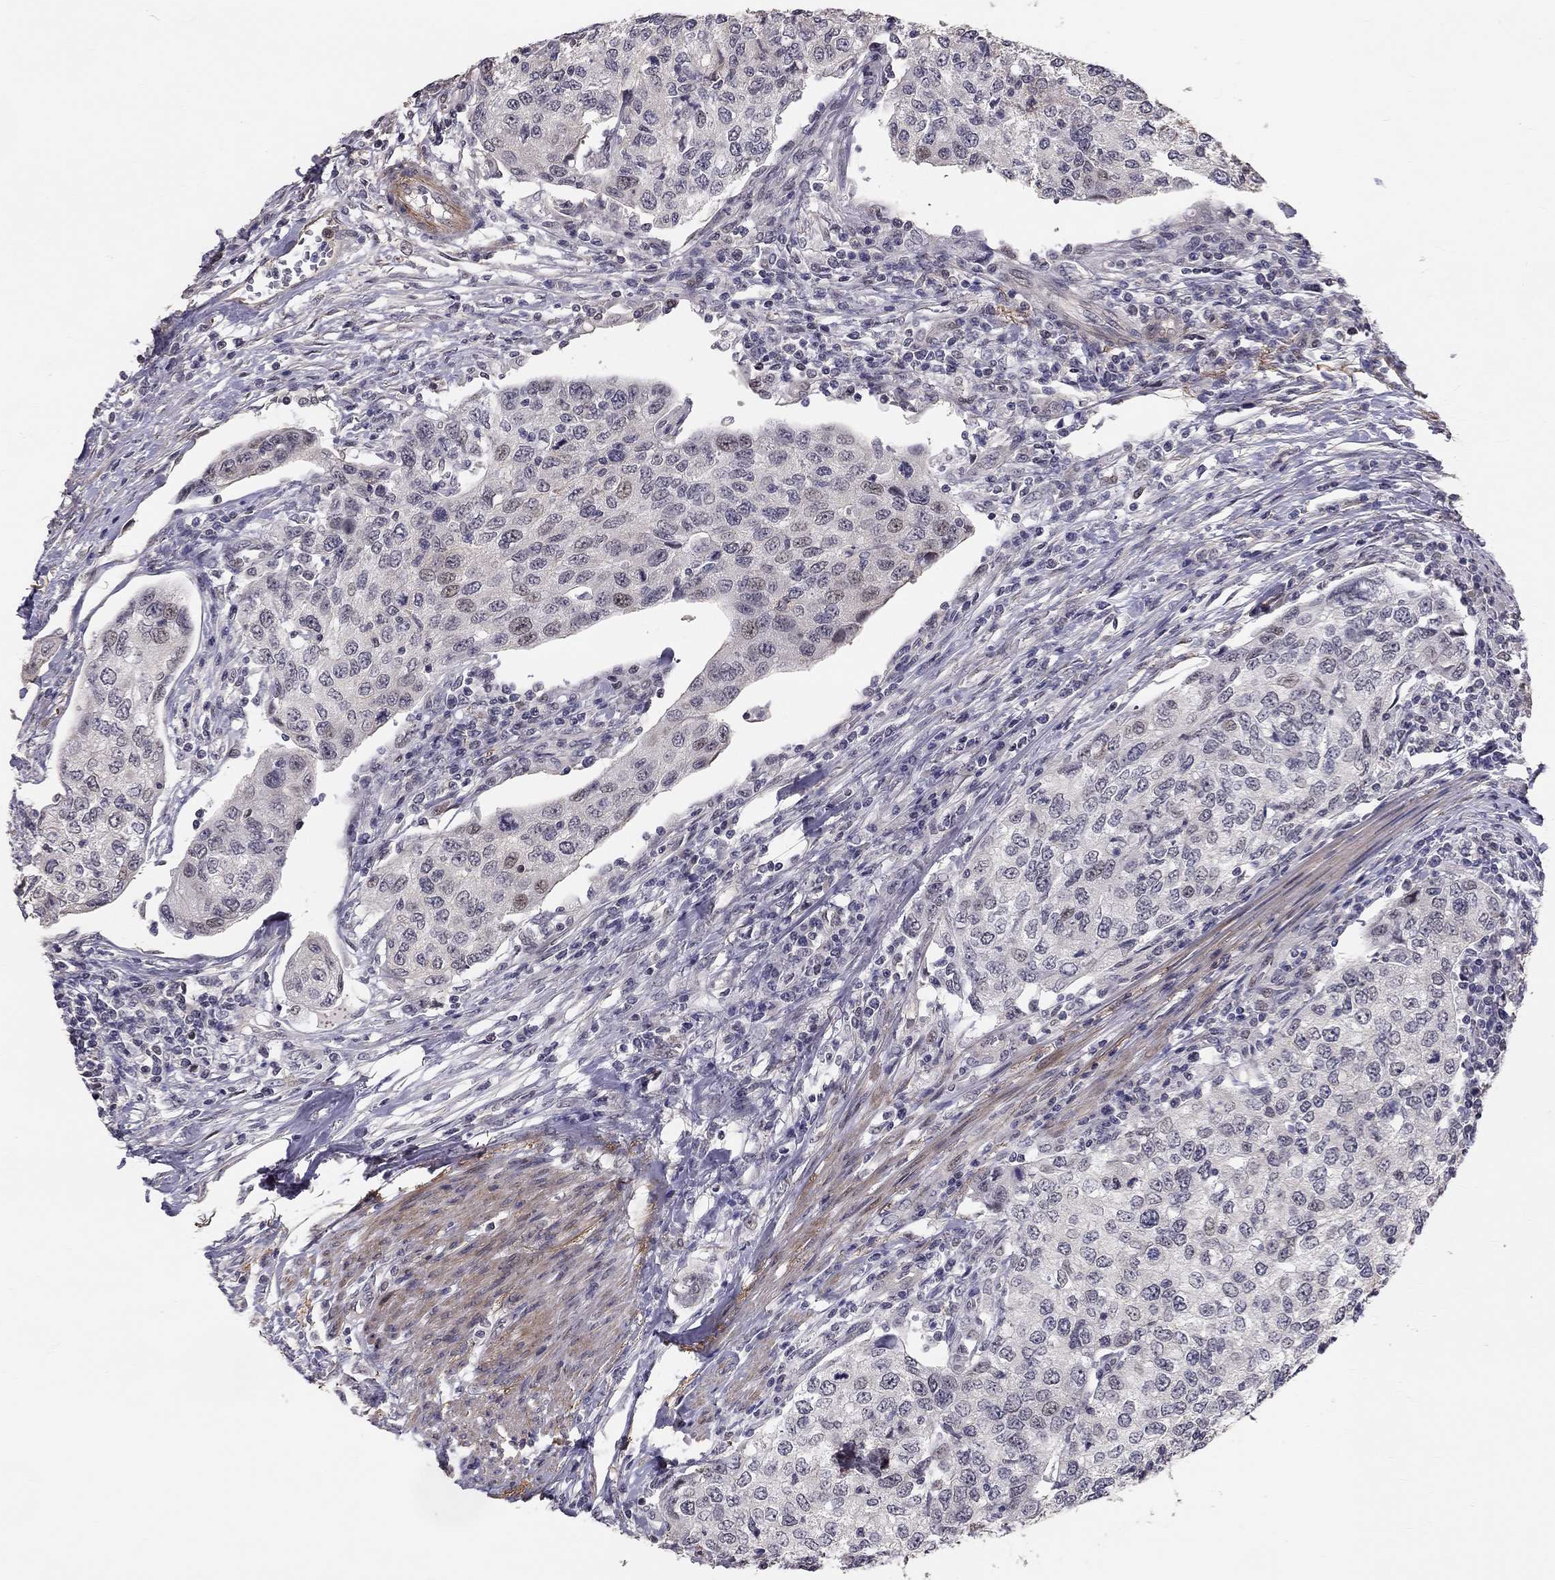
{"staining": {"intensity": "negative", "quantity": "none", "location": "none"}, "tissue": "urothelial cancer", "cell_type": "Tumor cells", "image_type": "cancer", "snomed": [{"axis": "morphology", "description": "Urothelial carcinoma, High grade"}, {"axis": "topography", "description": "Urinary bladder"}], "caption": "Immunohistochemistry photomicrograph of human high-grade urothelial carcinoma stained for a protein (brown), which displays no positivity in tumor cells.", "gene": "GJB4", "patient": {"sex": "female", "age": 78}}